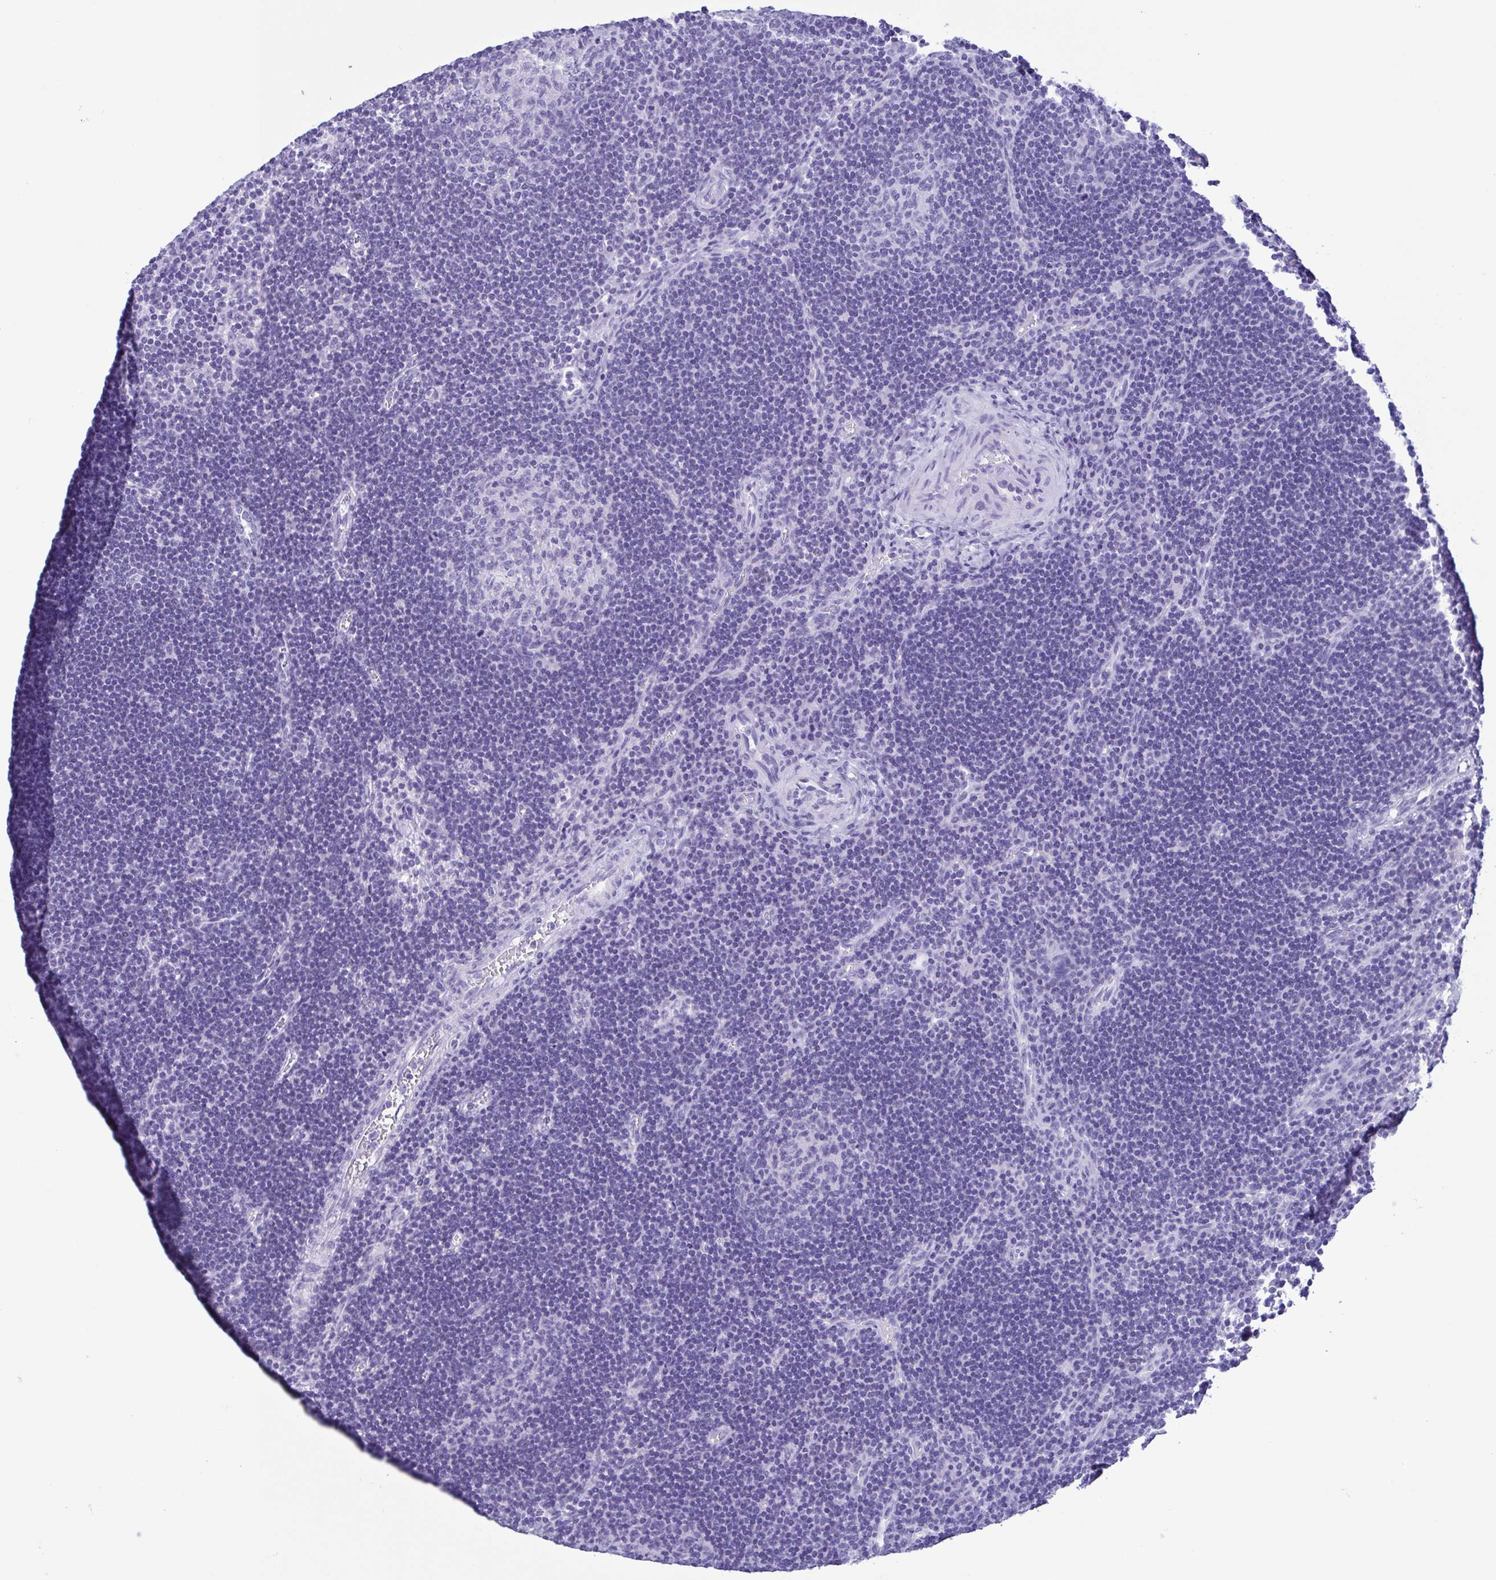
{"staining": {"intensity": "negative", "quantity": "none", "location": "none"}, "tissue": "lymph node", "cell_type": "Germinal center cells", "image_type": "normal", "snomed": [{"axis": "morphology", "description": "Normal tissue, NOS"}, {"axis": "topography", "description": "Lymph node"}], "caption": "Immunohistochemistry of normal human lymph node exhibits no staining in germinal center cells.", "gene": "TSPY10", "patient": {"sex": "male", "age": 67}}